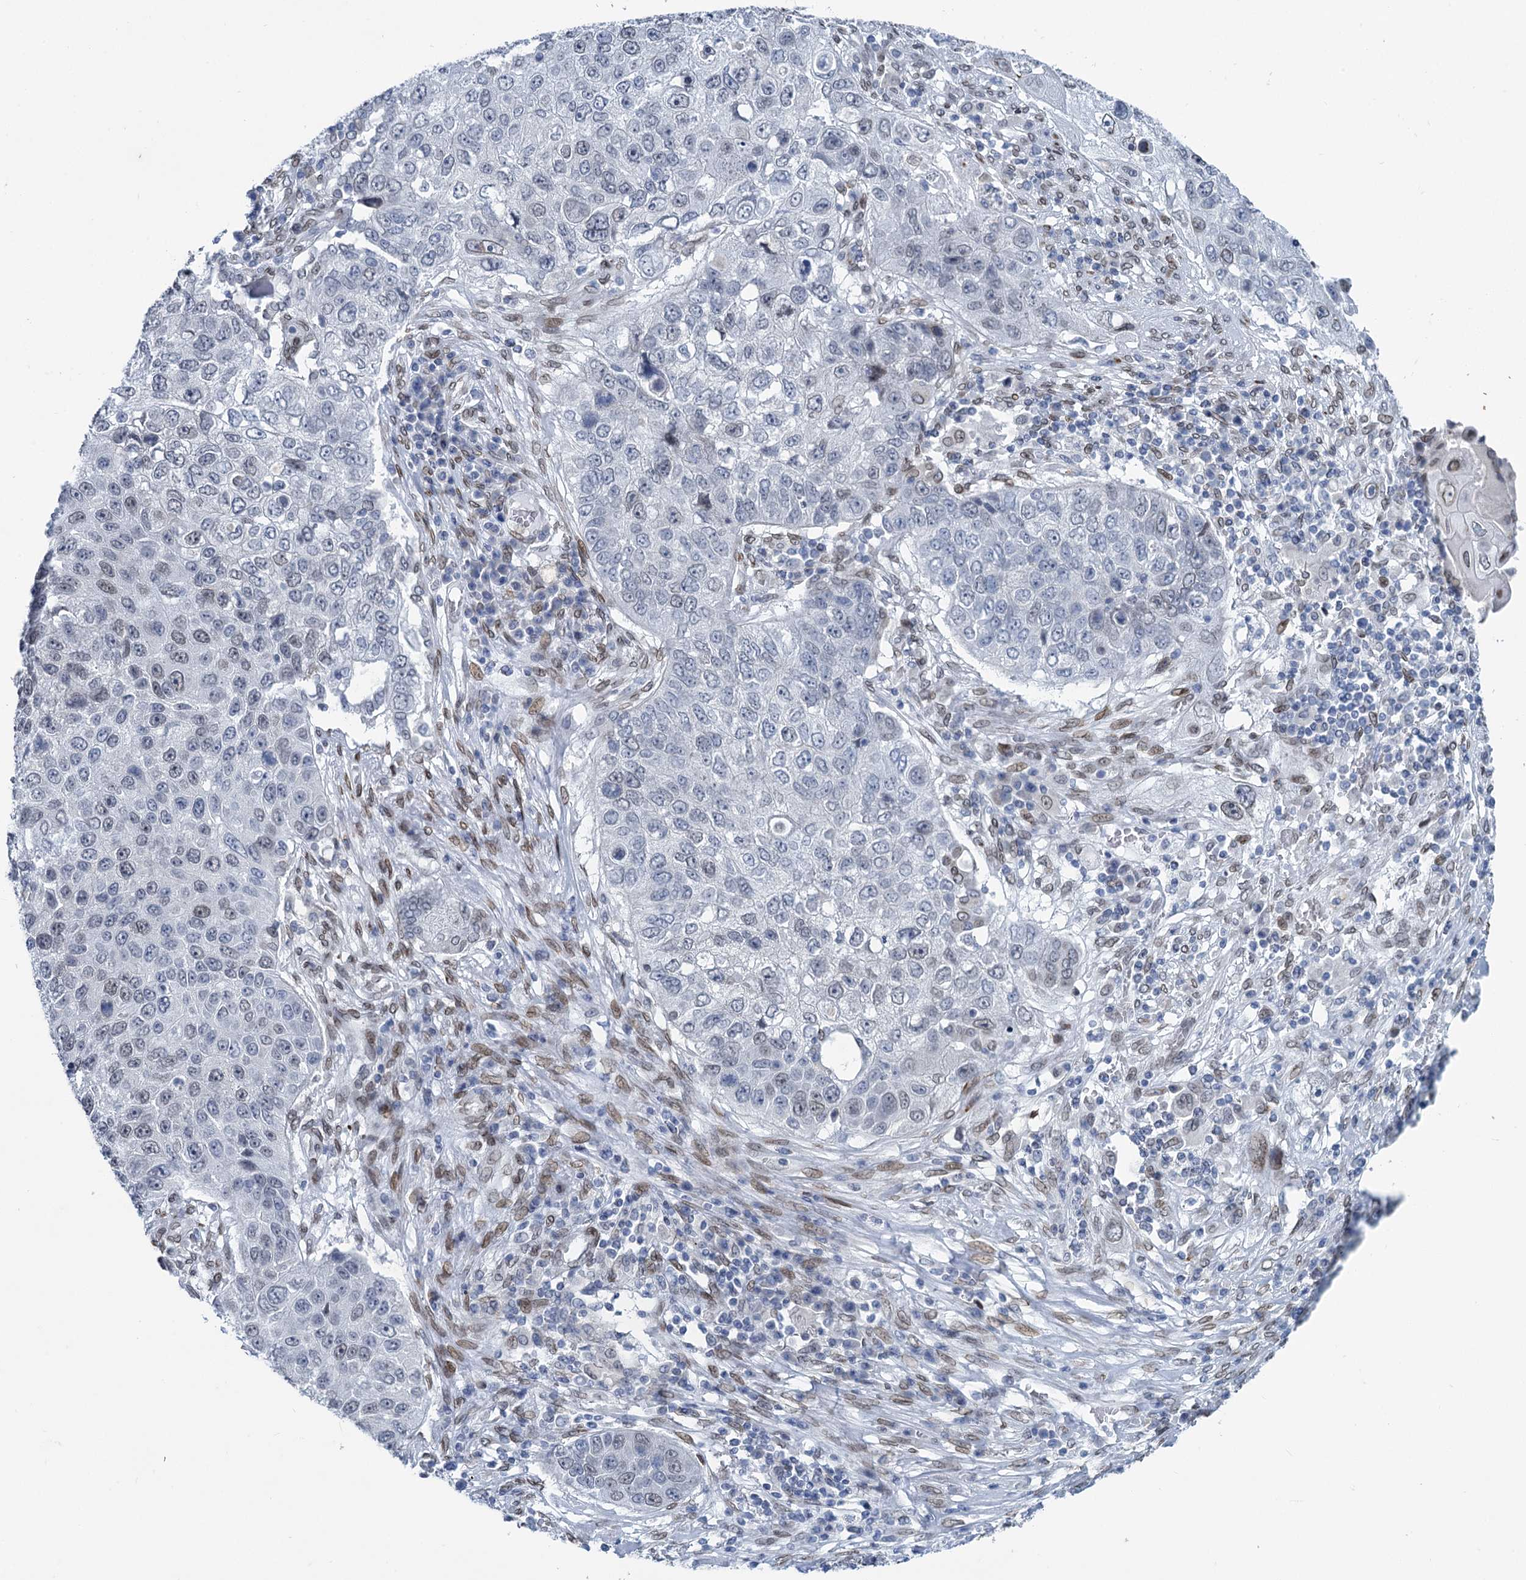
{"staining": {"intensity": "negative", "quantity": "none", "location": "none"}, "tissue": "lung cancer", "cell_type": "Tumor cells", "image_type": "cancer", "snomed": [{"axis": "morphology", "description": "Squamous cell carcinoma, NOS"}, {"axis": "topography", "description": "Lung"}], "caption": "Micrograph shows no protein expression in tumor cells of squamous cell carcinoma (lung) tissue.", "gene": "PRSS35", "patient": {"sex": "male", "age": 61}}